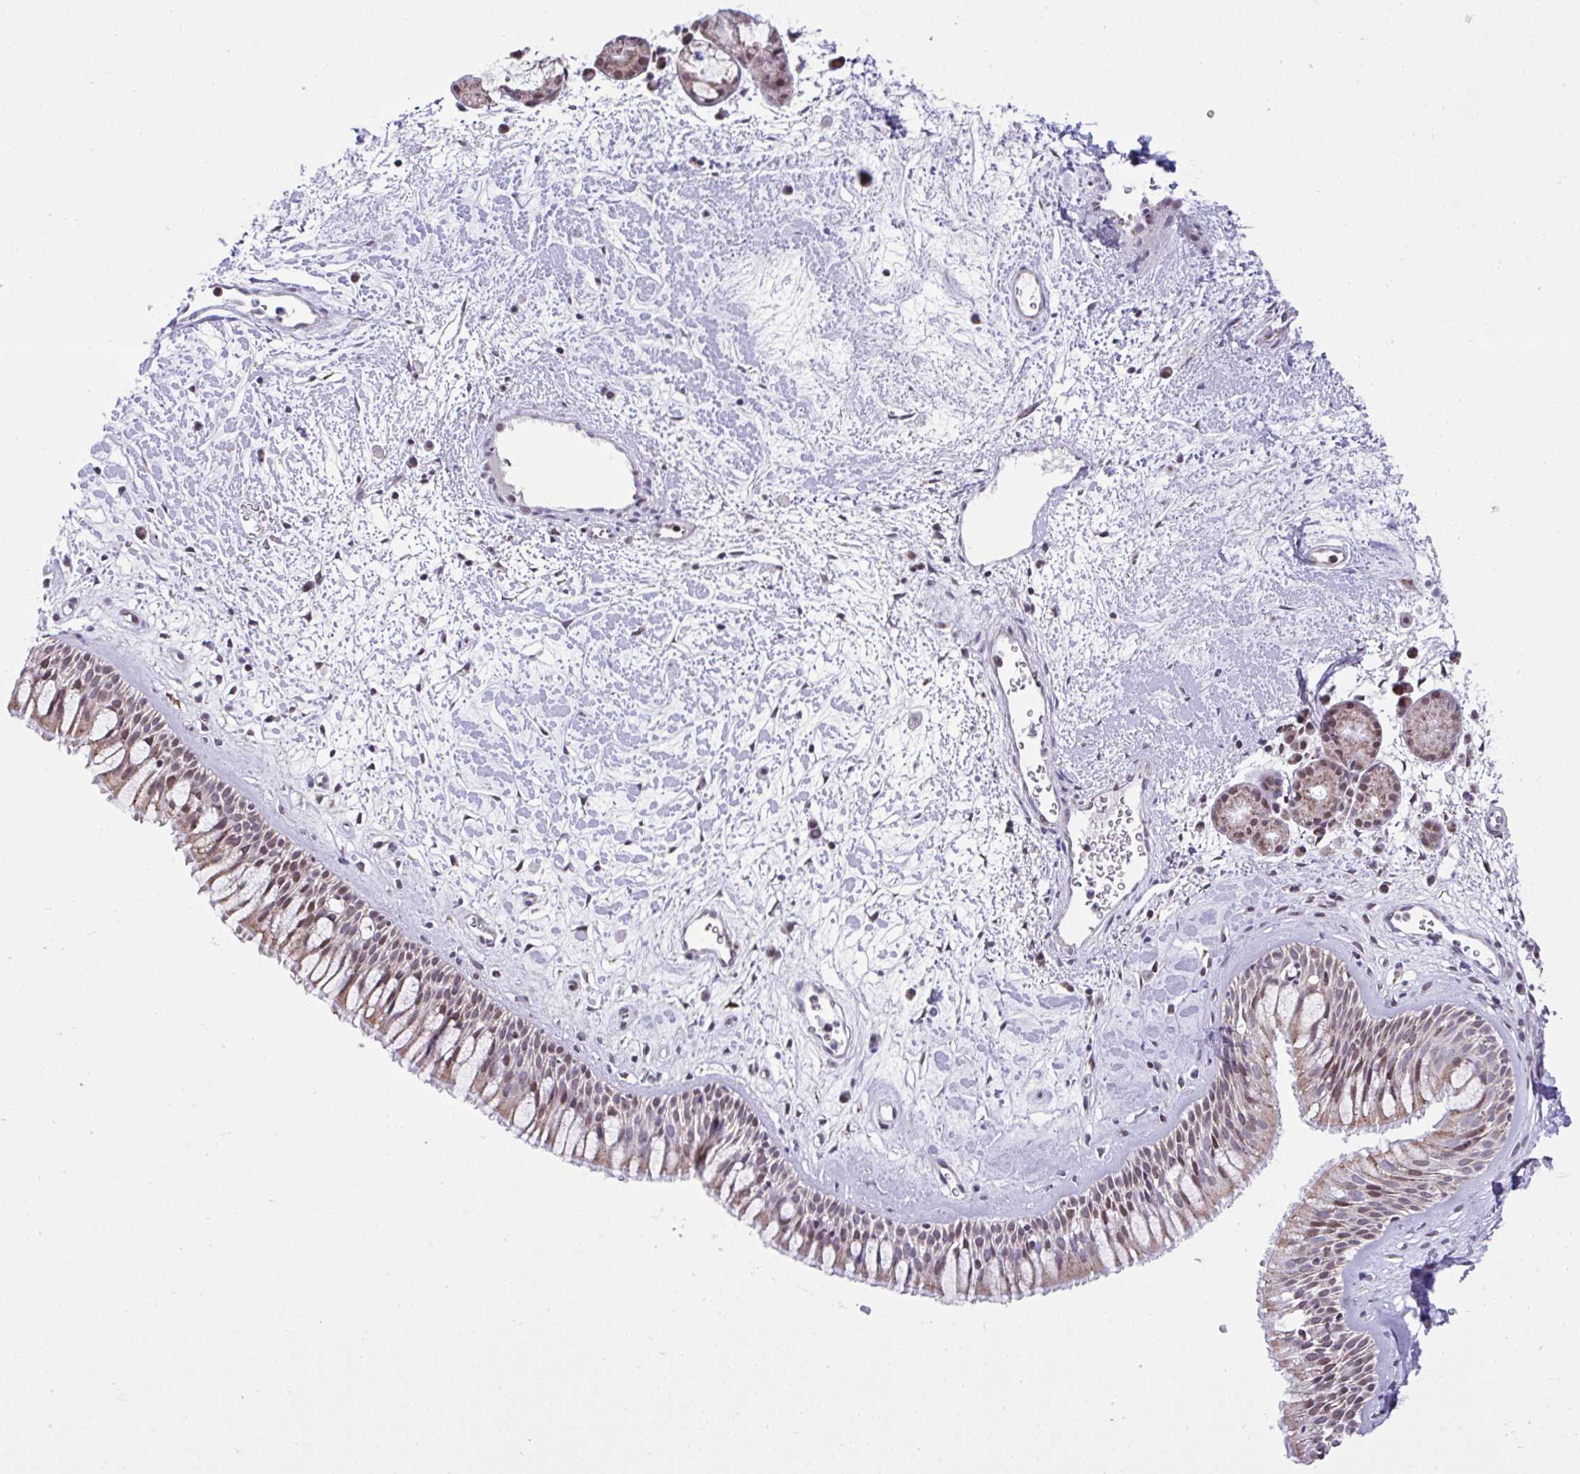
{"staining": {"intensity": "moderate", "quantity": ">75%", "location": "cytoplasmic/membranous"}, "tissue": "nasopharynx", "cell_type": "Respiratory epithelial cells", "image_type": "normal", "snomed": [{"axis": "morphology", "description": "Normal tissue, NOS"}, {"axis": "topography", "description": "Nasopharynx"}], "caption": "Protein analysis of unremarkable nasopharynx reveals moderate cytoplasmic/membranous positivity in about >75% of respiratory epithelial cells.", "gene": "ZNF362", "patient": {"sex": "male", "age": 65}}